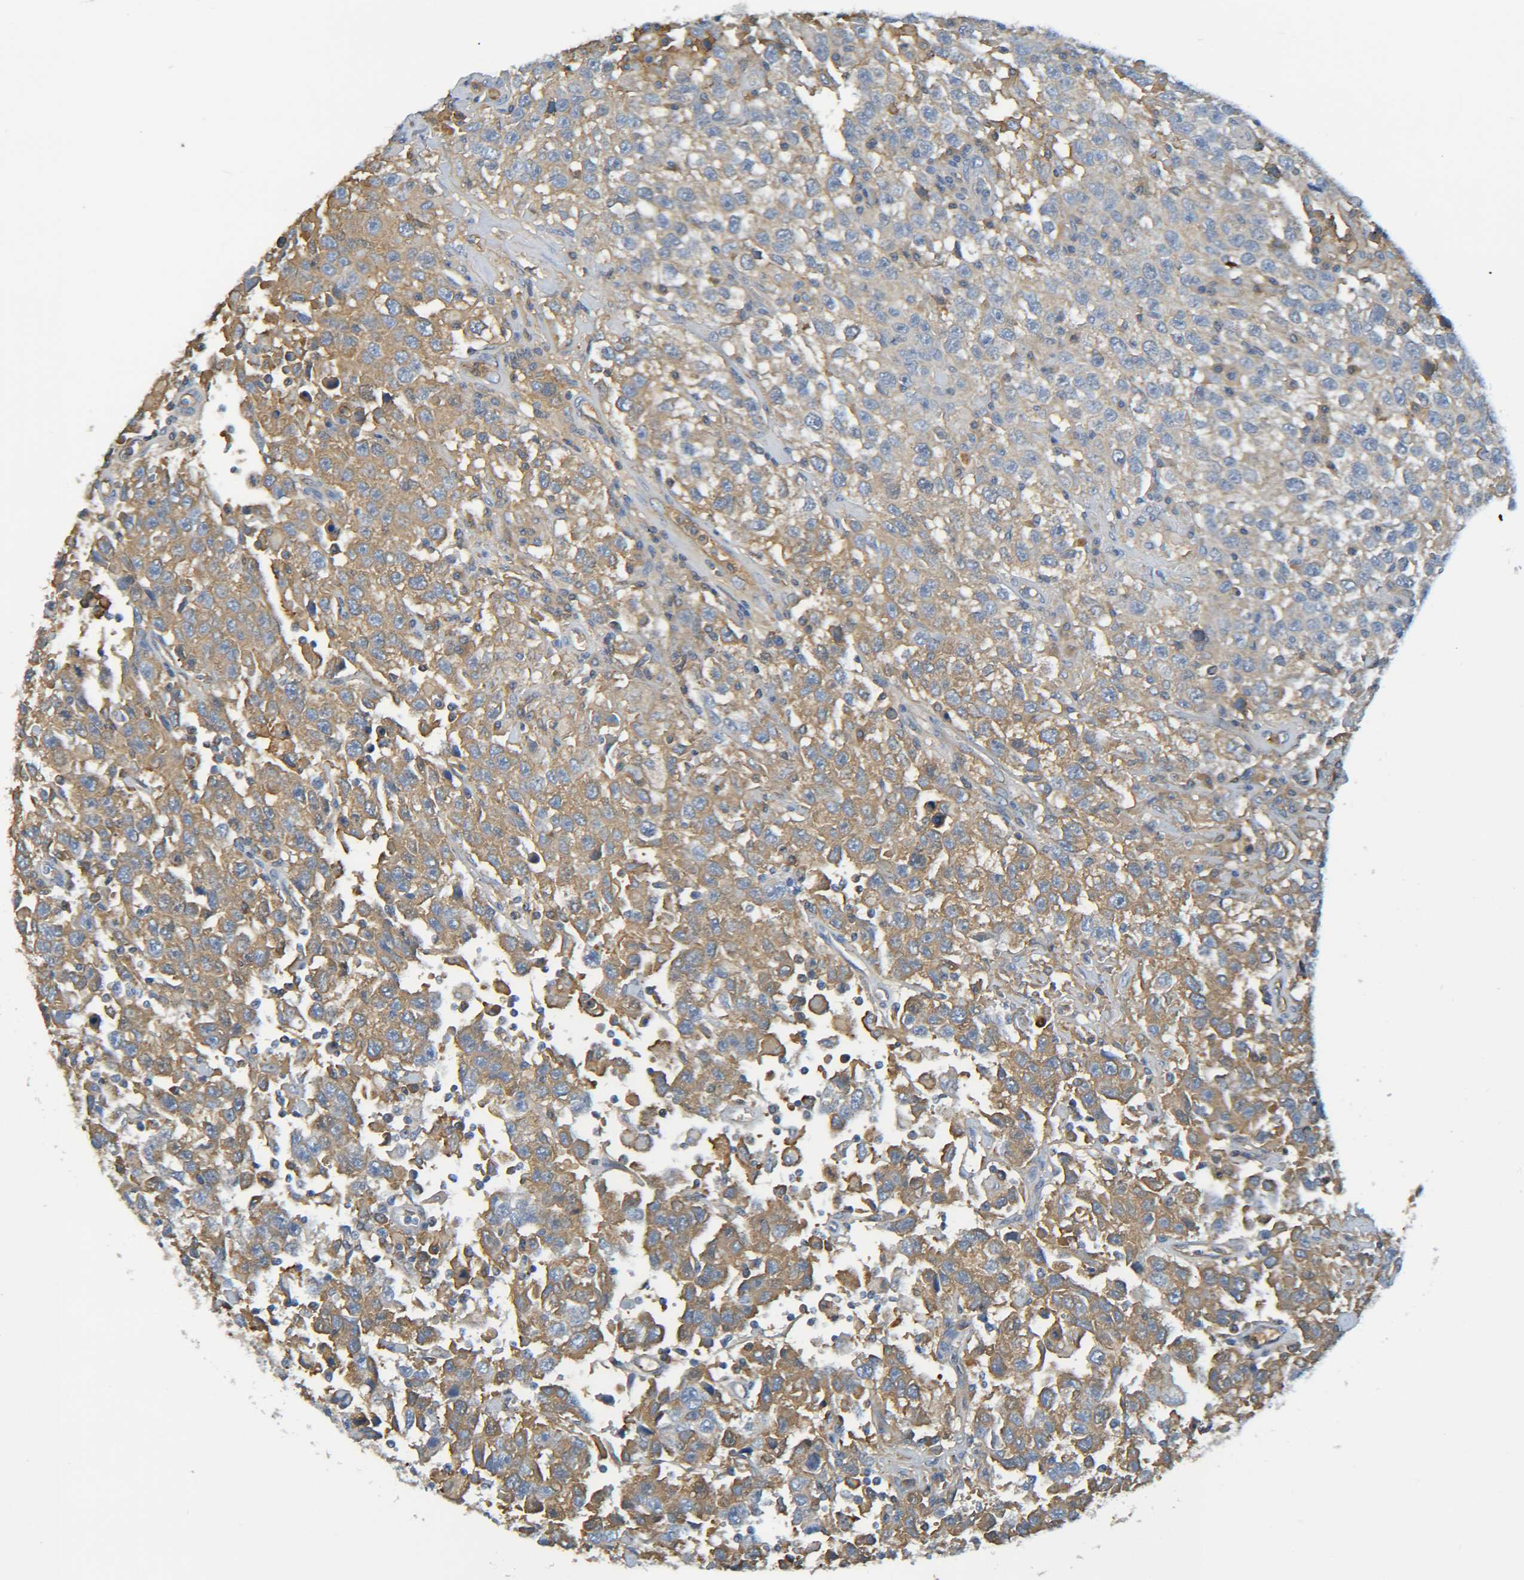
{"staining": {"intensity": "moderate", "quantity": ">75%", "location": "cytoplasmic/membranous"}, "tissue": "testis cancer", "cell_type": "Tumor cells", "image_type": "cancer", "snomed": [{"axis": "morphology", "description": "Seminoma, NOS"}, {"axis": "topography", "description": "Testis"}], "caption": "Seminoma (testis) stained with IHC displays moderate cytoplasmic/membranous staining in about >75% of tumor cells.", "gene": "C1QA", "patient": {"sex": "male", "age": 41}}